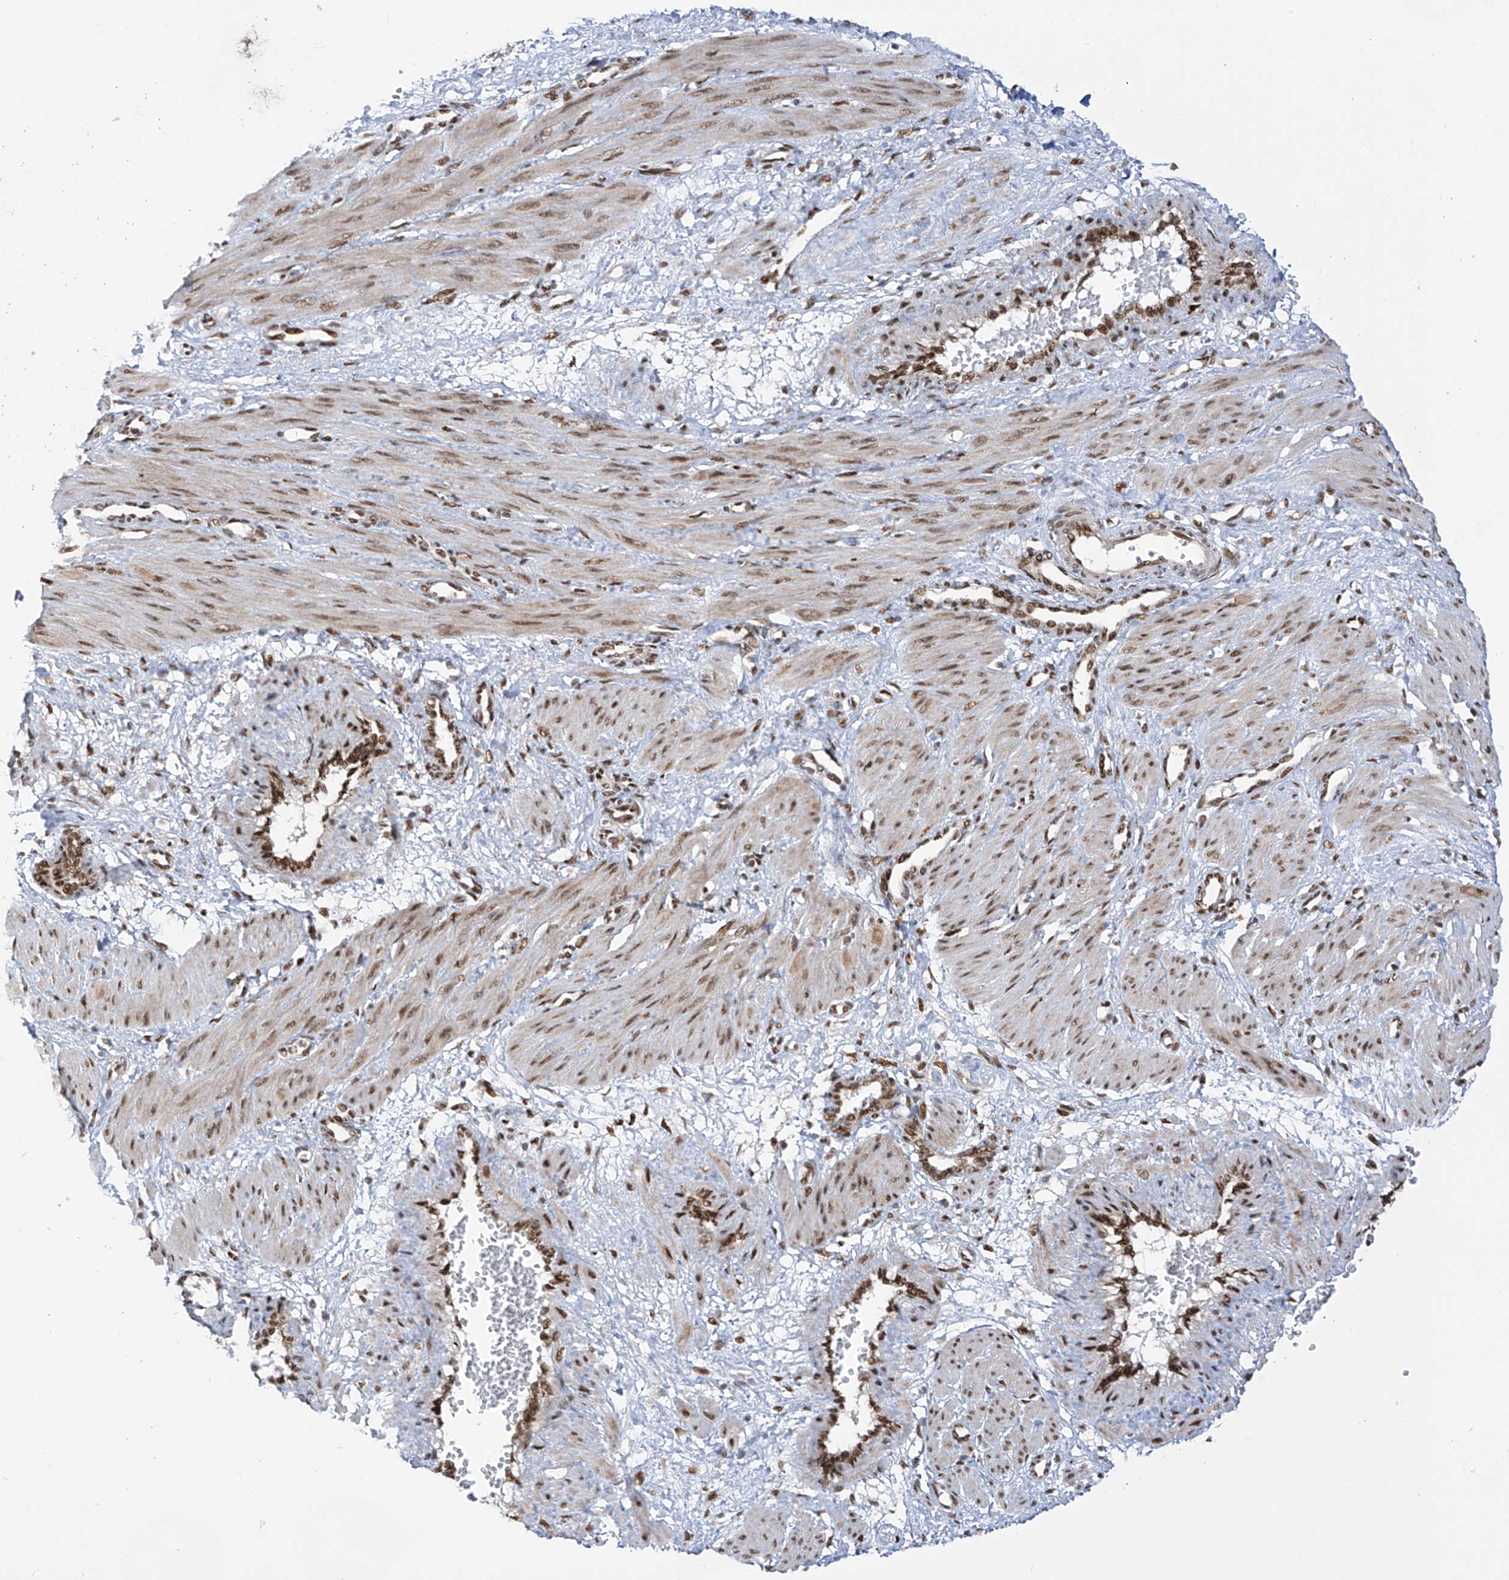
{"staining": {"intensity": "moderate", "quantity": "25%-75%", "location": "nuclear"}, "tissue": "smooth muscle", "cell_type": "Smooth muscle cells", "image_type": "normal", "snomed": [{"axis": "morphology", "description": "Normal tissue, NOS"}, {"axis": "topography", "description": "Endometrium"}], "caption": "Immunohistochemical staining of benign smooth muscle exhibits moderate nuclear protein staining in about 25%-75% of smooth muscle cells.", "gene": "PM20D2", "patient": {"sex": "female", "age": 33}}